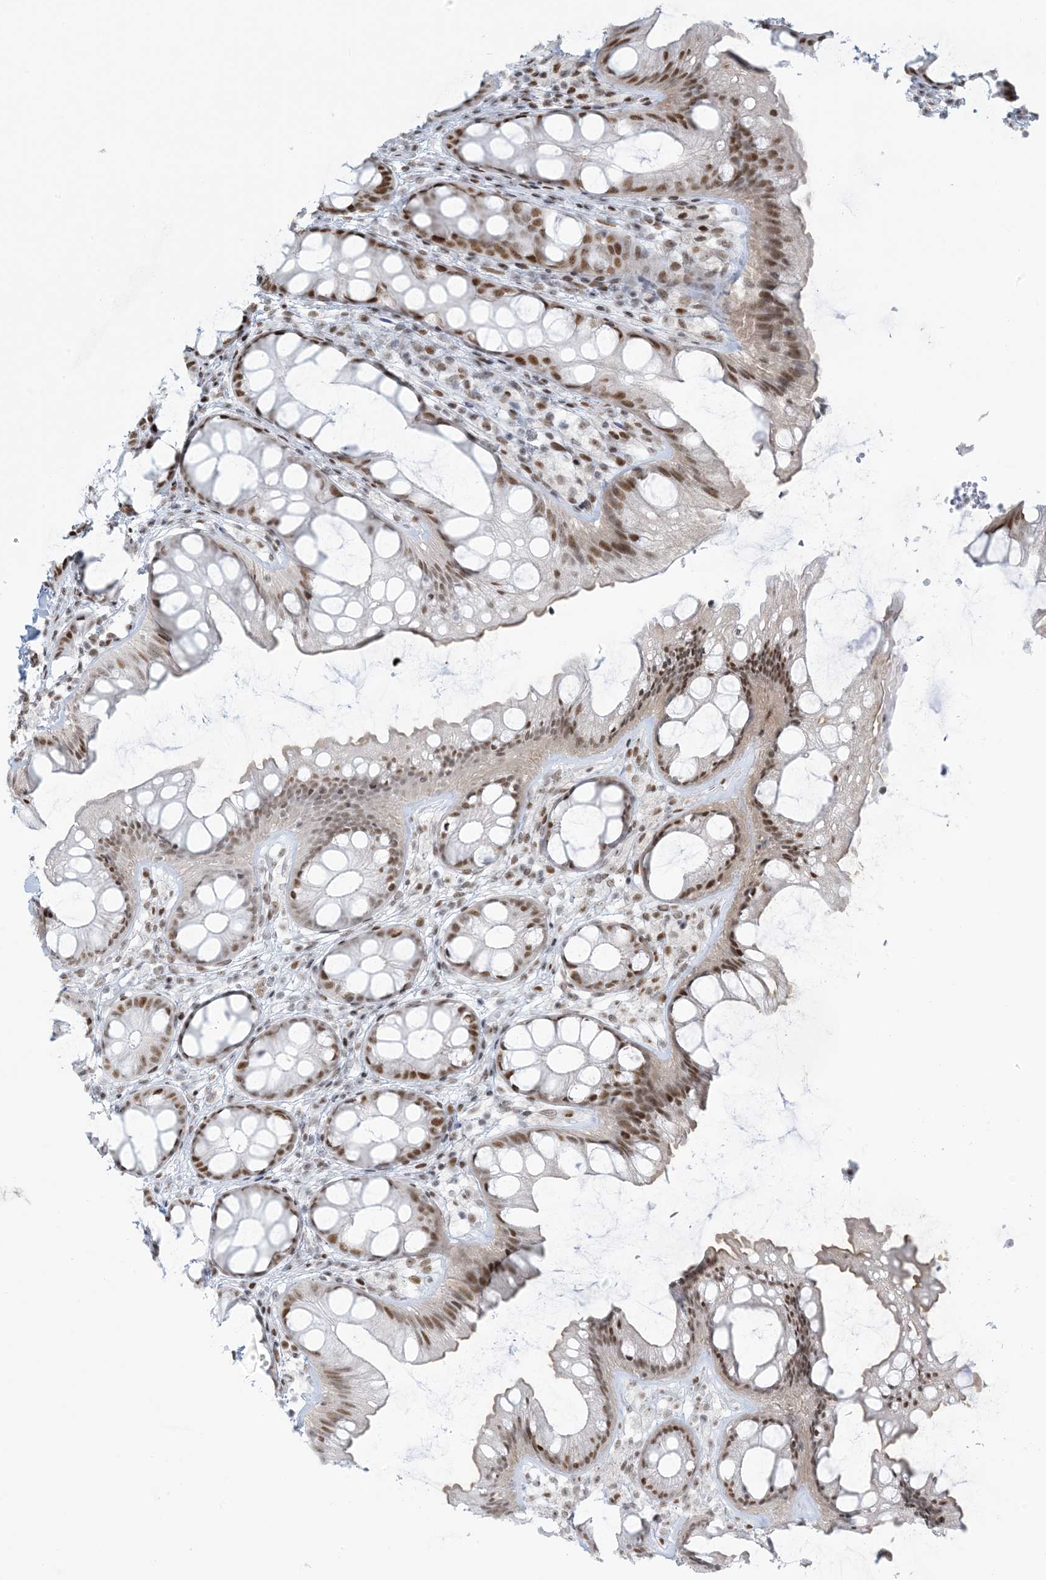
{"staining": {"intensity": "moderate", "quantity": ">75%", "location": "nuclear"}, "tissue": "colon", "cell_type": "Endothelial cells", "image_type": "normal", "snomed": [{"axis": "morphology", "description": "Normal tissue, NOS"}, {"axis": "topography", "description": "Colon"}], "caption": "Moderate nuclear expression for a protein is appreciated in approximately >75% of endothelial cells of unremarkable colon using immunohistochemistry (IHC).", "gene": "STAG1", "patient": {"sex": "male", "age": 47}}